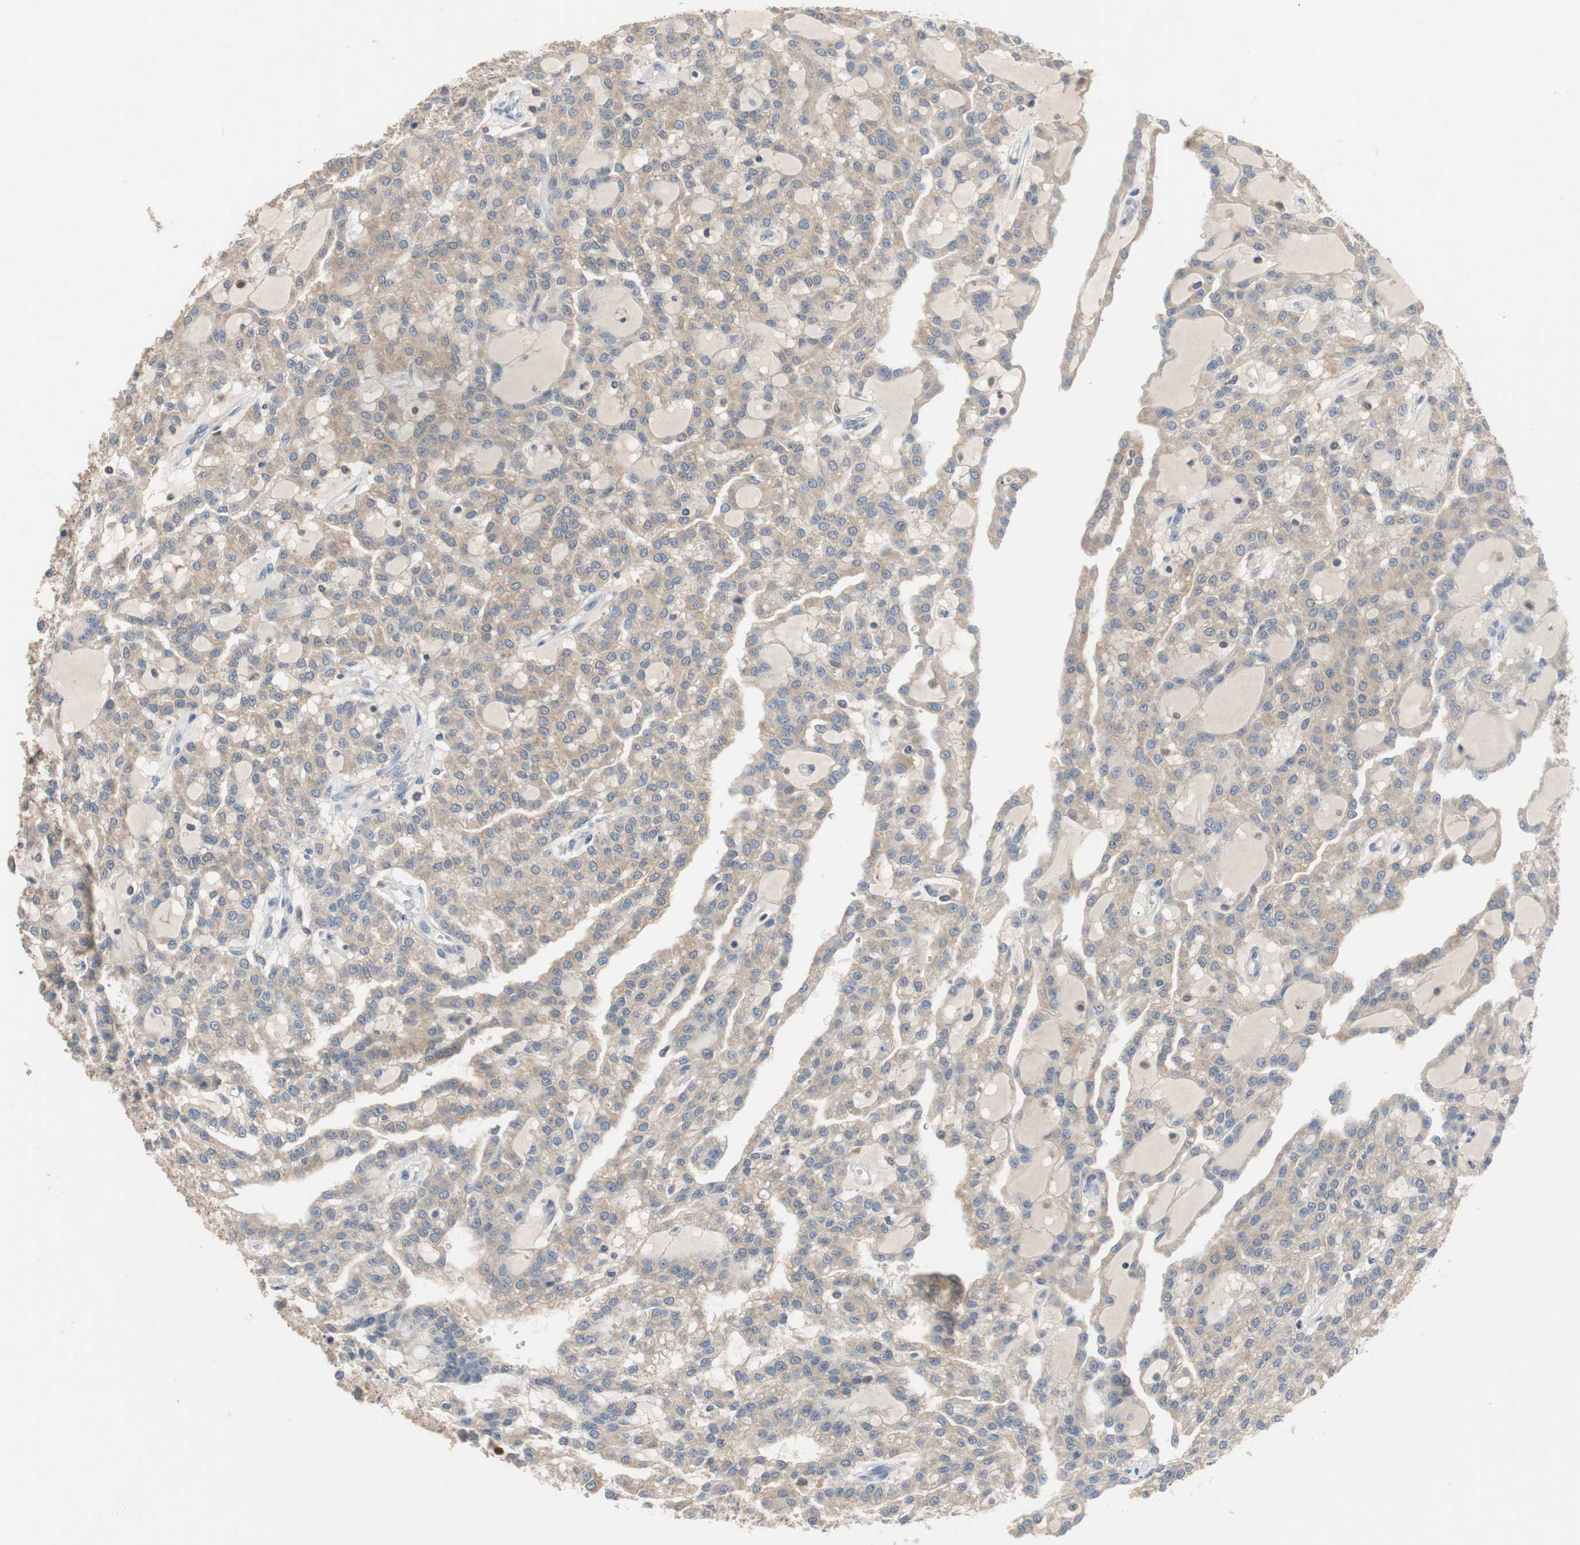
{"staining": {"intensity": "weak", "quantity": "25%-75%", "location": "cytoplasmic/membranous"}, "tissue": "renal cancer", "cell_type": "Tumor cells", "image_type": "cancer", "snomed": [{"axis": "morphology", "description": "Adenocarcinoma, NOS"}, {"axis": "topography", "description": "Kidney"}], "caption": "The immunohistochemical stain shows weak cytoplasmic/membranous positivity in tumor cells of adenocarcinoma (renal) tissue.", "gene": "ADAP1", "patient": {"sex": "male", "age": 63}}